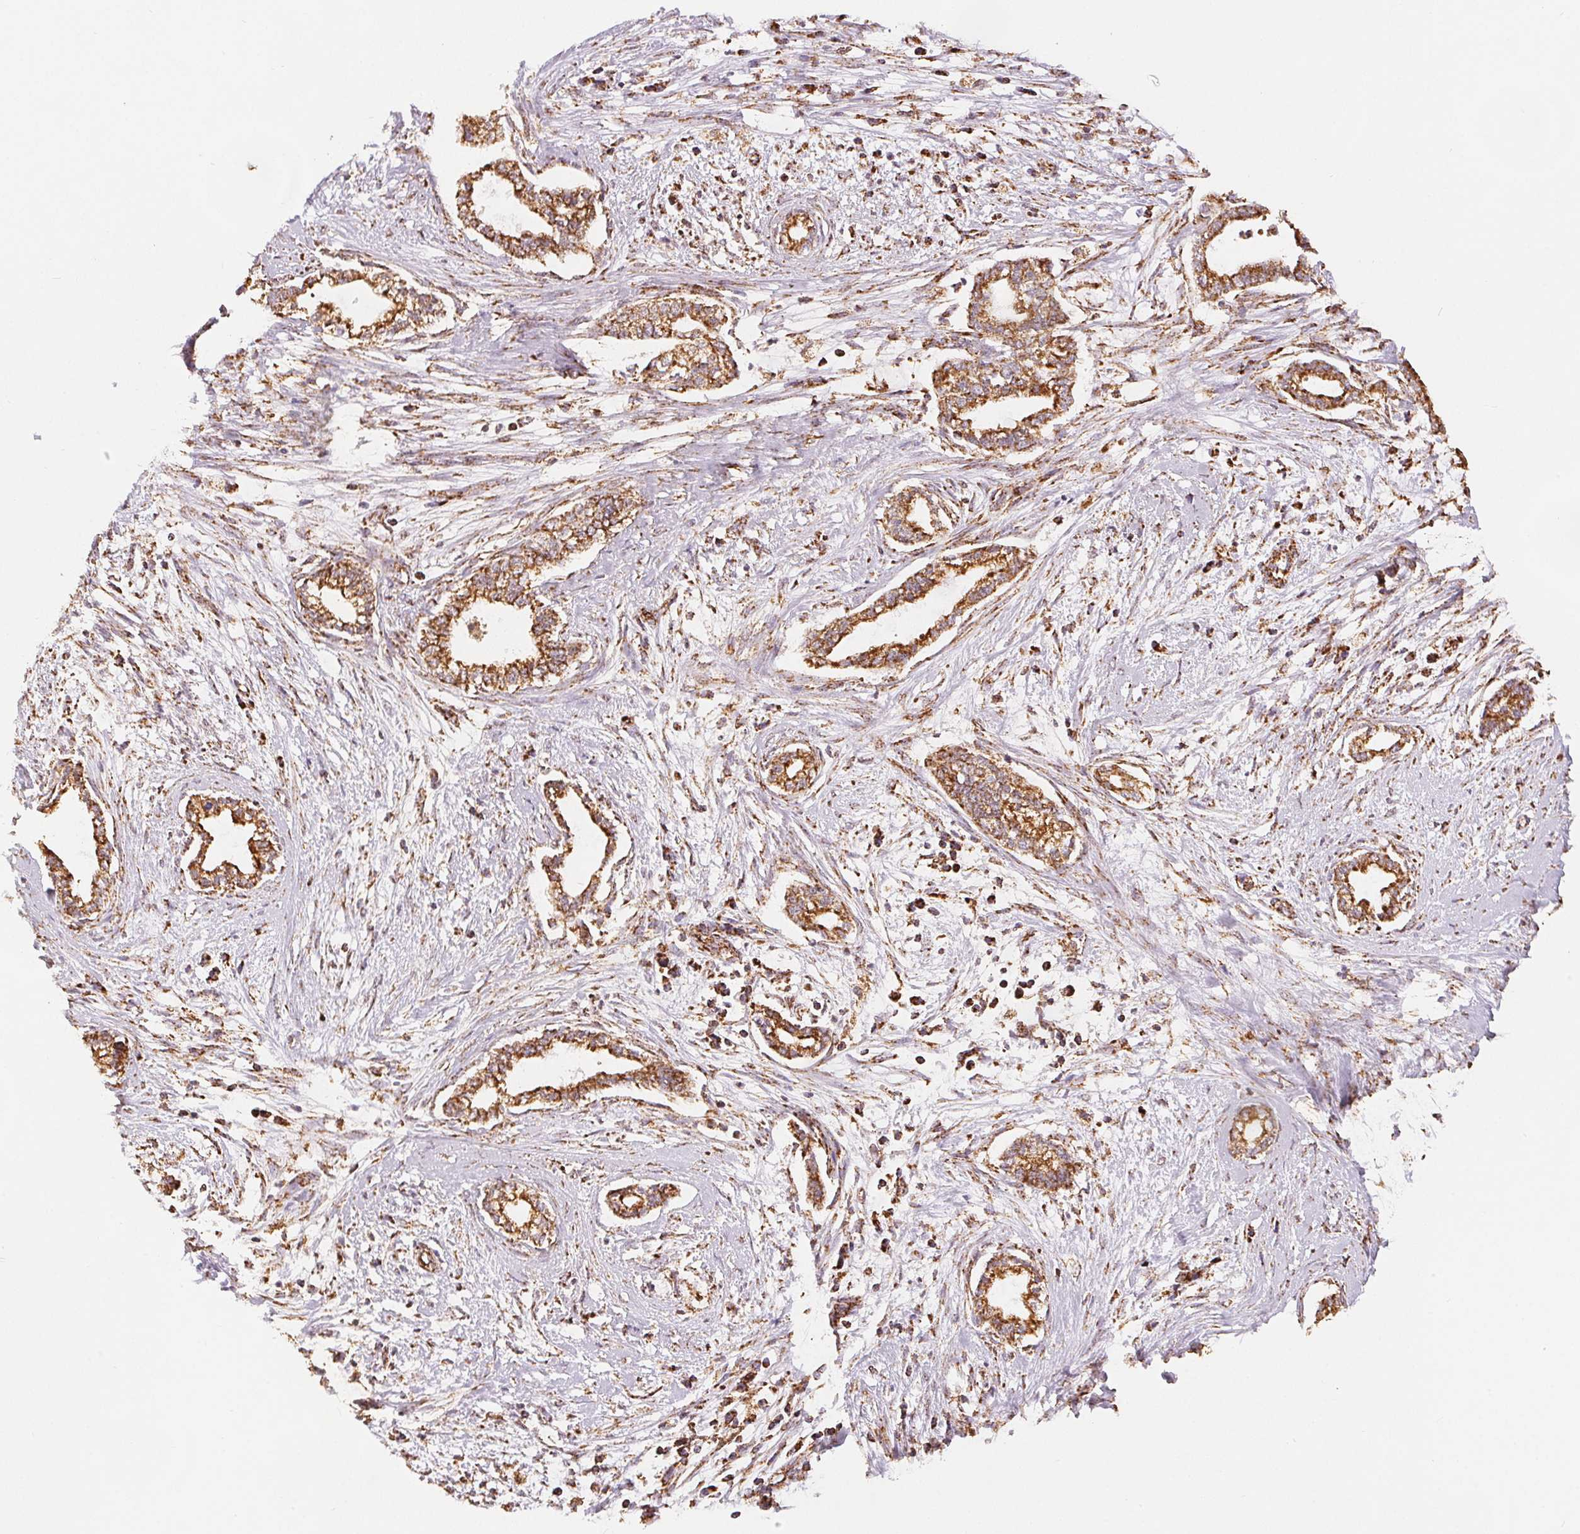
{"staining": {"intensity": "moderate", "quantity": ">75%", "location": "cytoplasmic/membranous"}, "tissue": "cervical cancer", "cell_type": "Tumor cells", "image_type": "cancer", "snomed": [{"axis": "morphology", "description": "Adenocarcinoma, NOS"}, {"axis": "topography", "description": "Cervix"}], "caption": "High-power microscopy captured an immunohistochemistry histopathology image of cervical cancer (adenocarcinoma), revealing moderate cytoplasmic/membranous staining in about >75% of tumor cells.", "gene": "SDHB", "patient": {"sex": "female", "age": 62}}